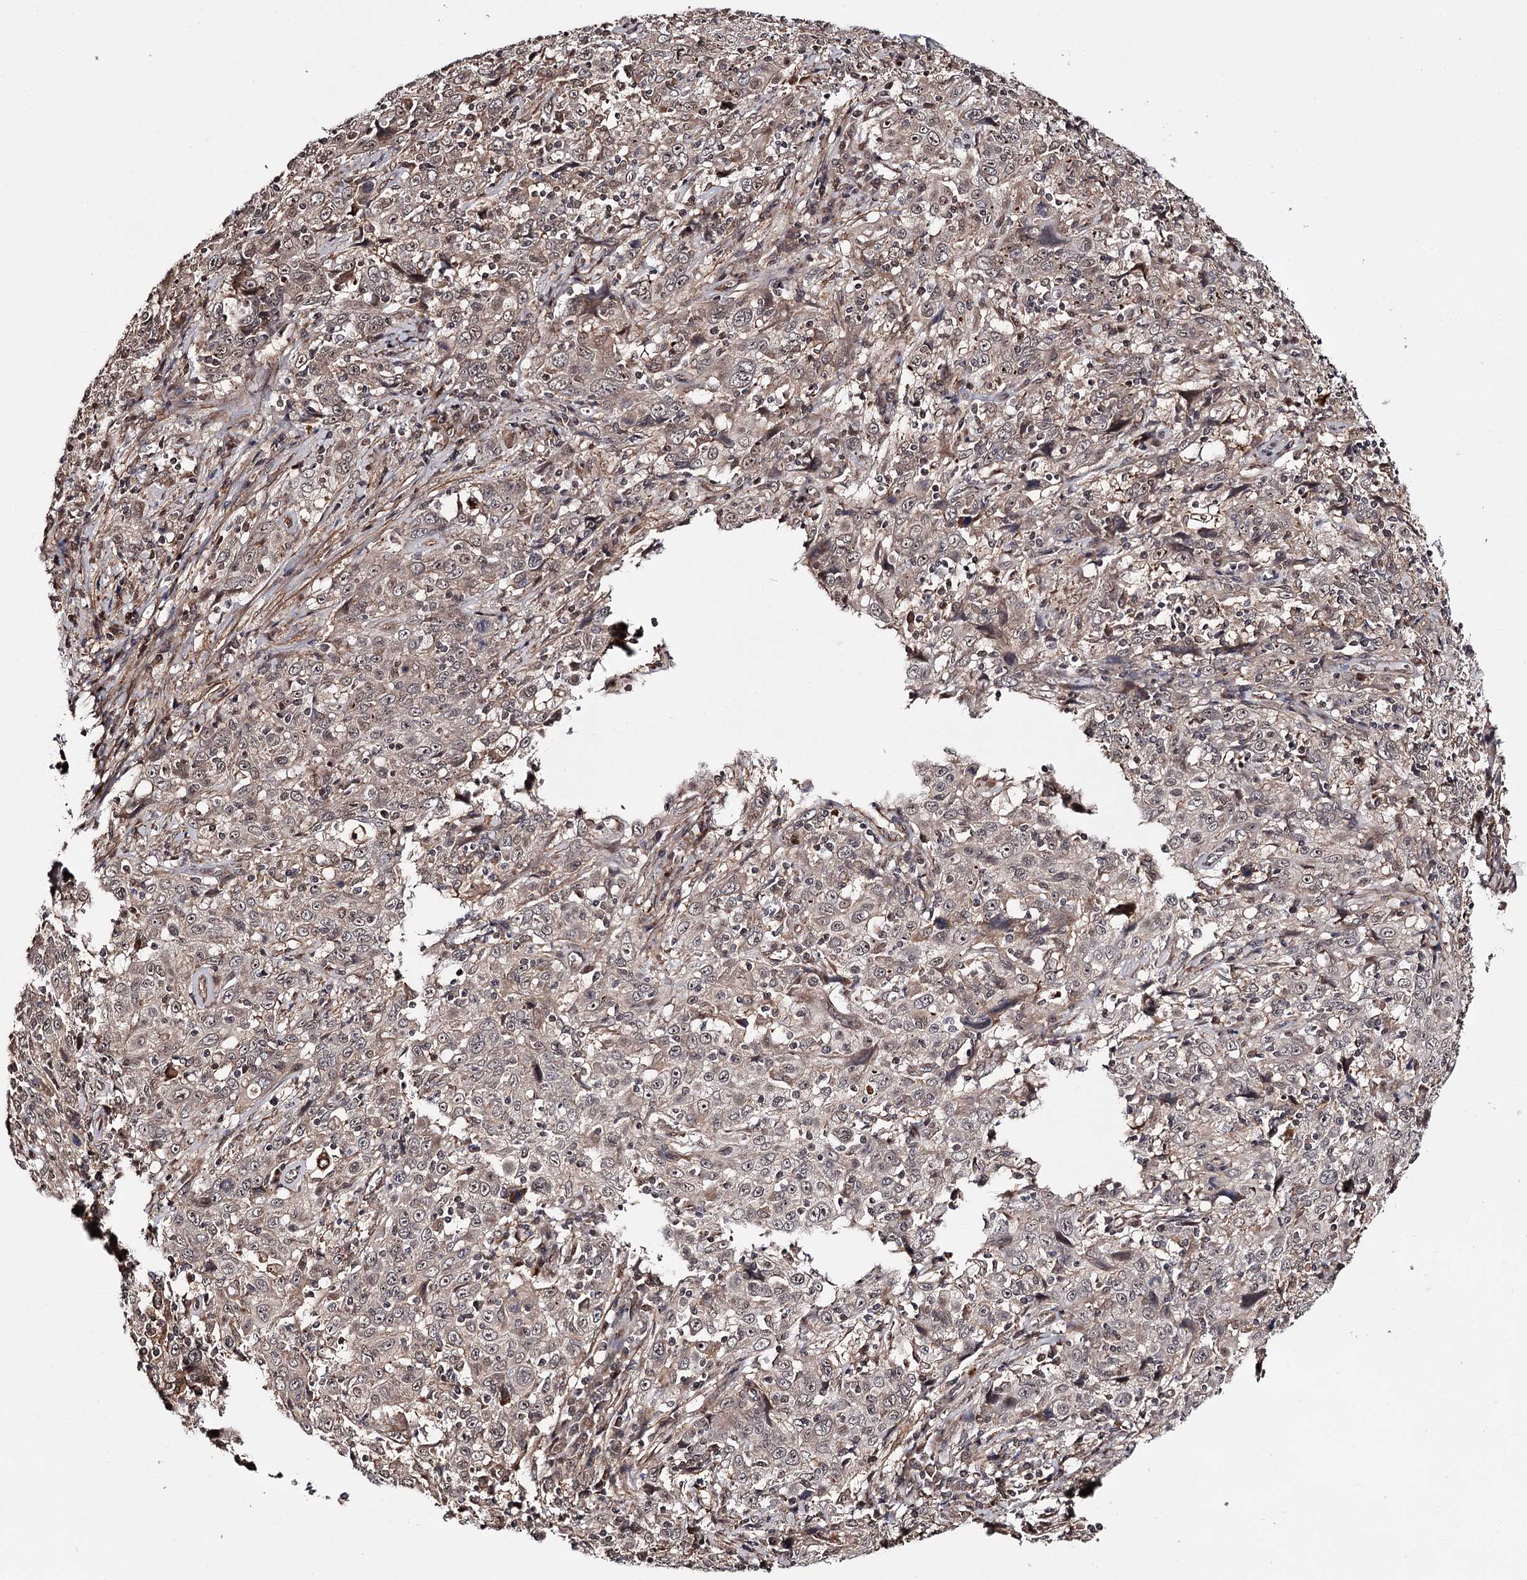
{"staining": {"intensity": "weak", "quantity": "25%-75%", "location": "cytoplasmic/membranous,nuclear"}, "tissue": "cervical cancer", "cell_type": "Tumor cells", "image_type": "cancer", "snomed": [{"axis": "morphology", "description": "Squamous cell carcinoma, NOS"}, {"axis": "topography", "description": "Cervix"}], "caption": "About 25%-75% of tumor cells in cervical squamous cell carcinoma reveal weak cytoplasmic/membranous and nuclear protein expression as visualized by brown immunohistochemical staining.", "gene": "TTC33", "patient": {"sex": "female", "age": 46}}